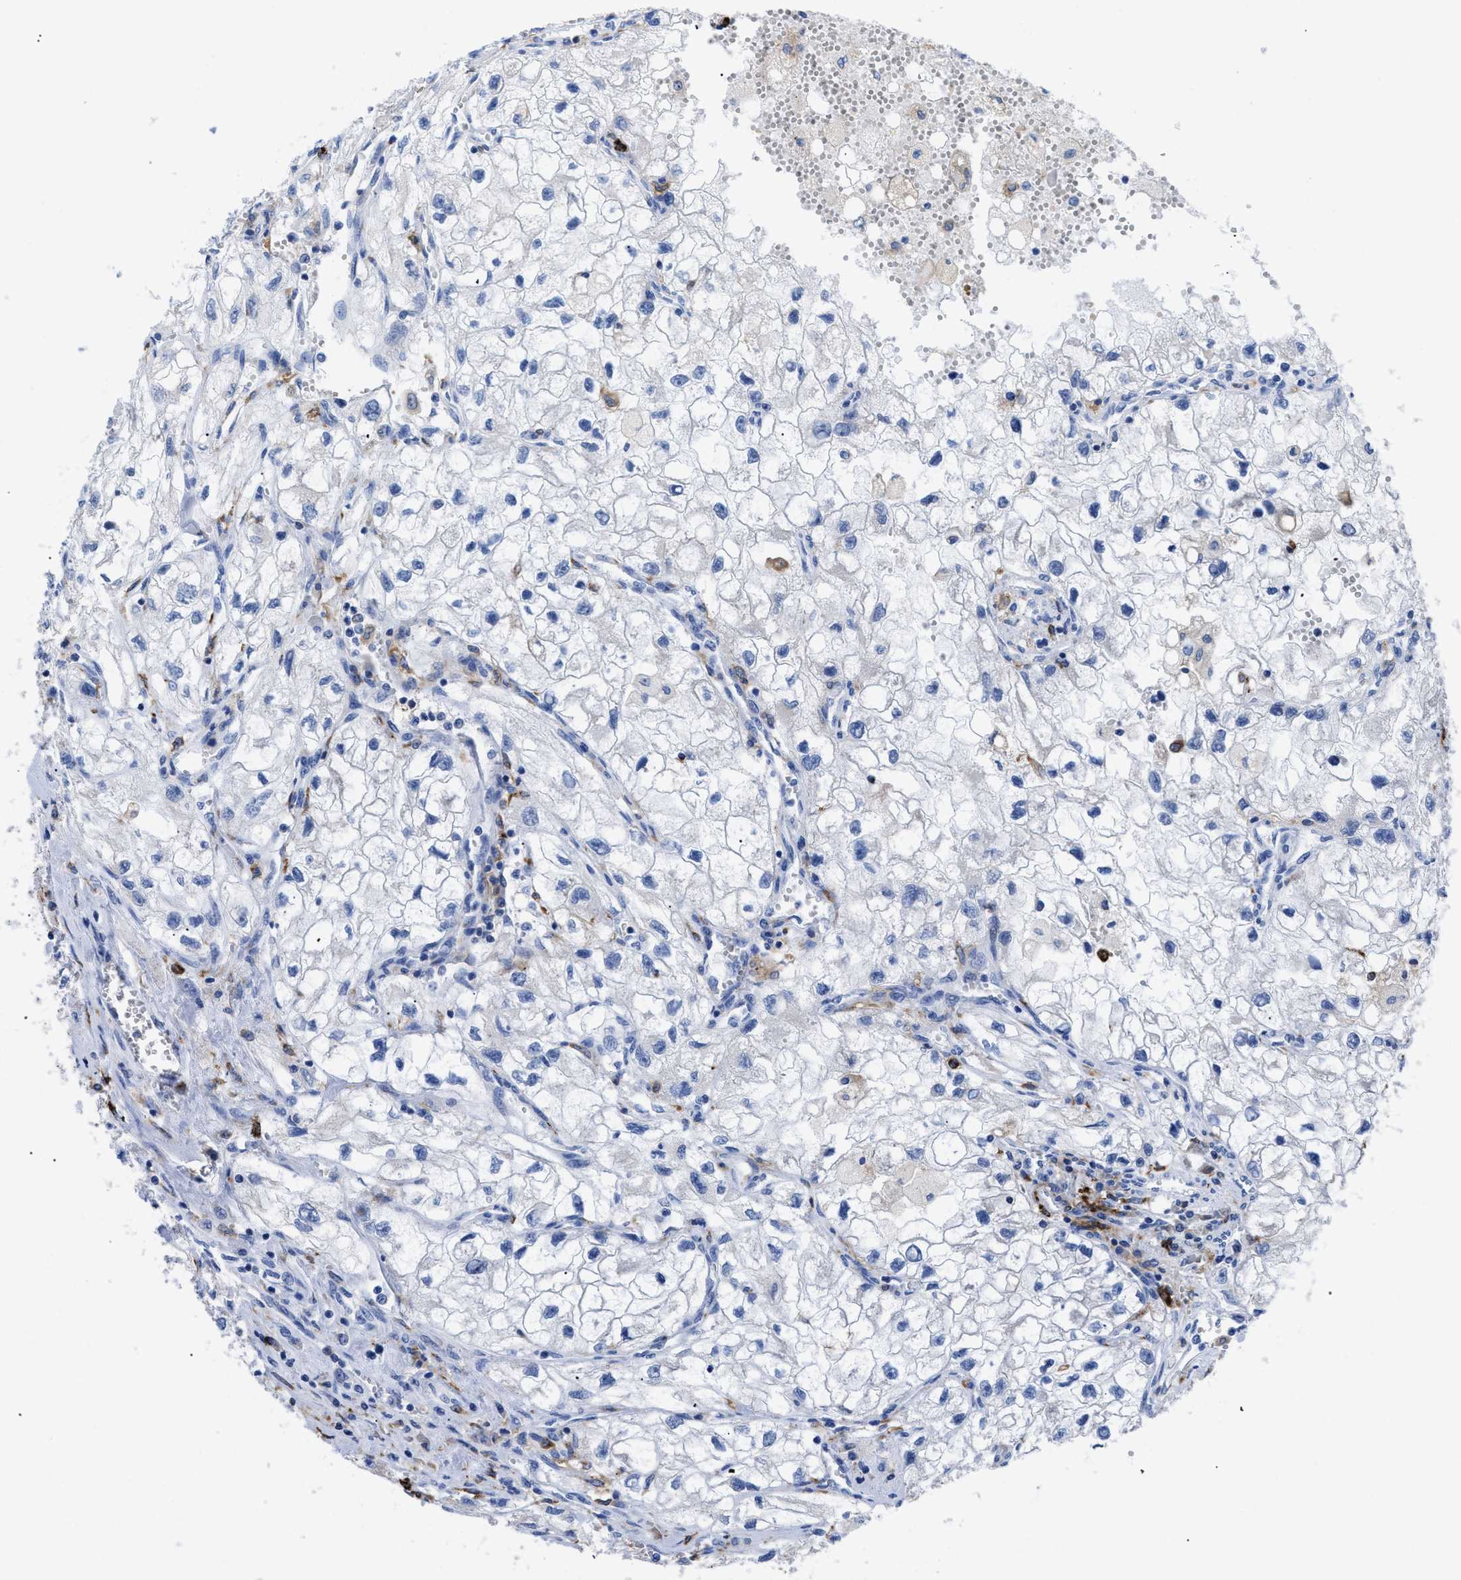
{"staining": {"intensity": "negative", "quantity": "none", "location": "none"}, "tissue": "renal cancer", "cell_type": "Tumor cells", "image_type": "cancer", "snomed": [{"axis": "morphology", "description": "Adenocarcinoma, NOS"}, {"axis": "topography", "description": "Kidney"}], "caption": "High power microscopy histopathology image of an immunohistochemistry micrograph of renal cancer (adenocarcinoma), revealing no significant expression in tumor cells.", "gene": "HLA-DPA1", "patient": {"sex": "female", "age": 70}}